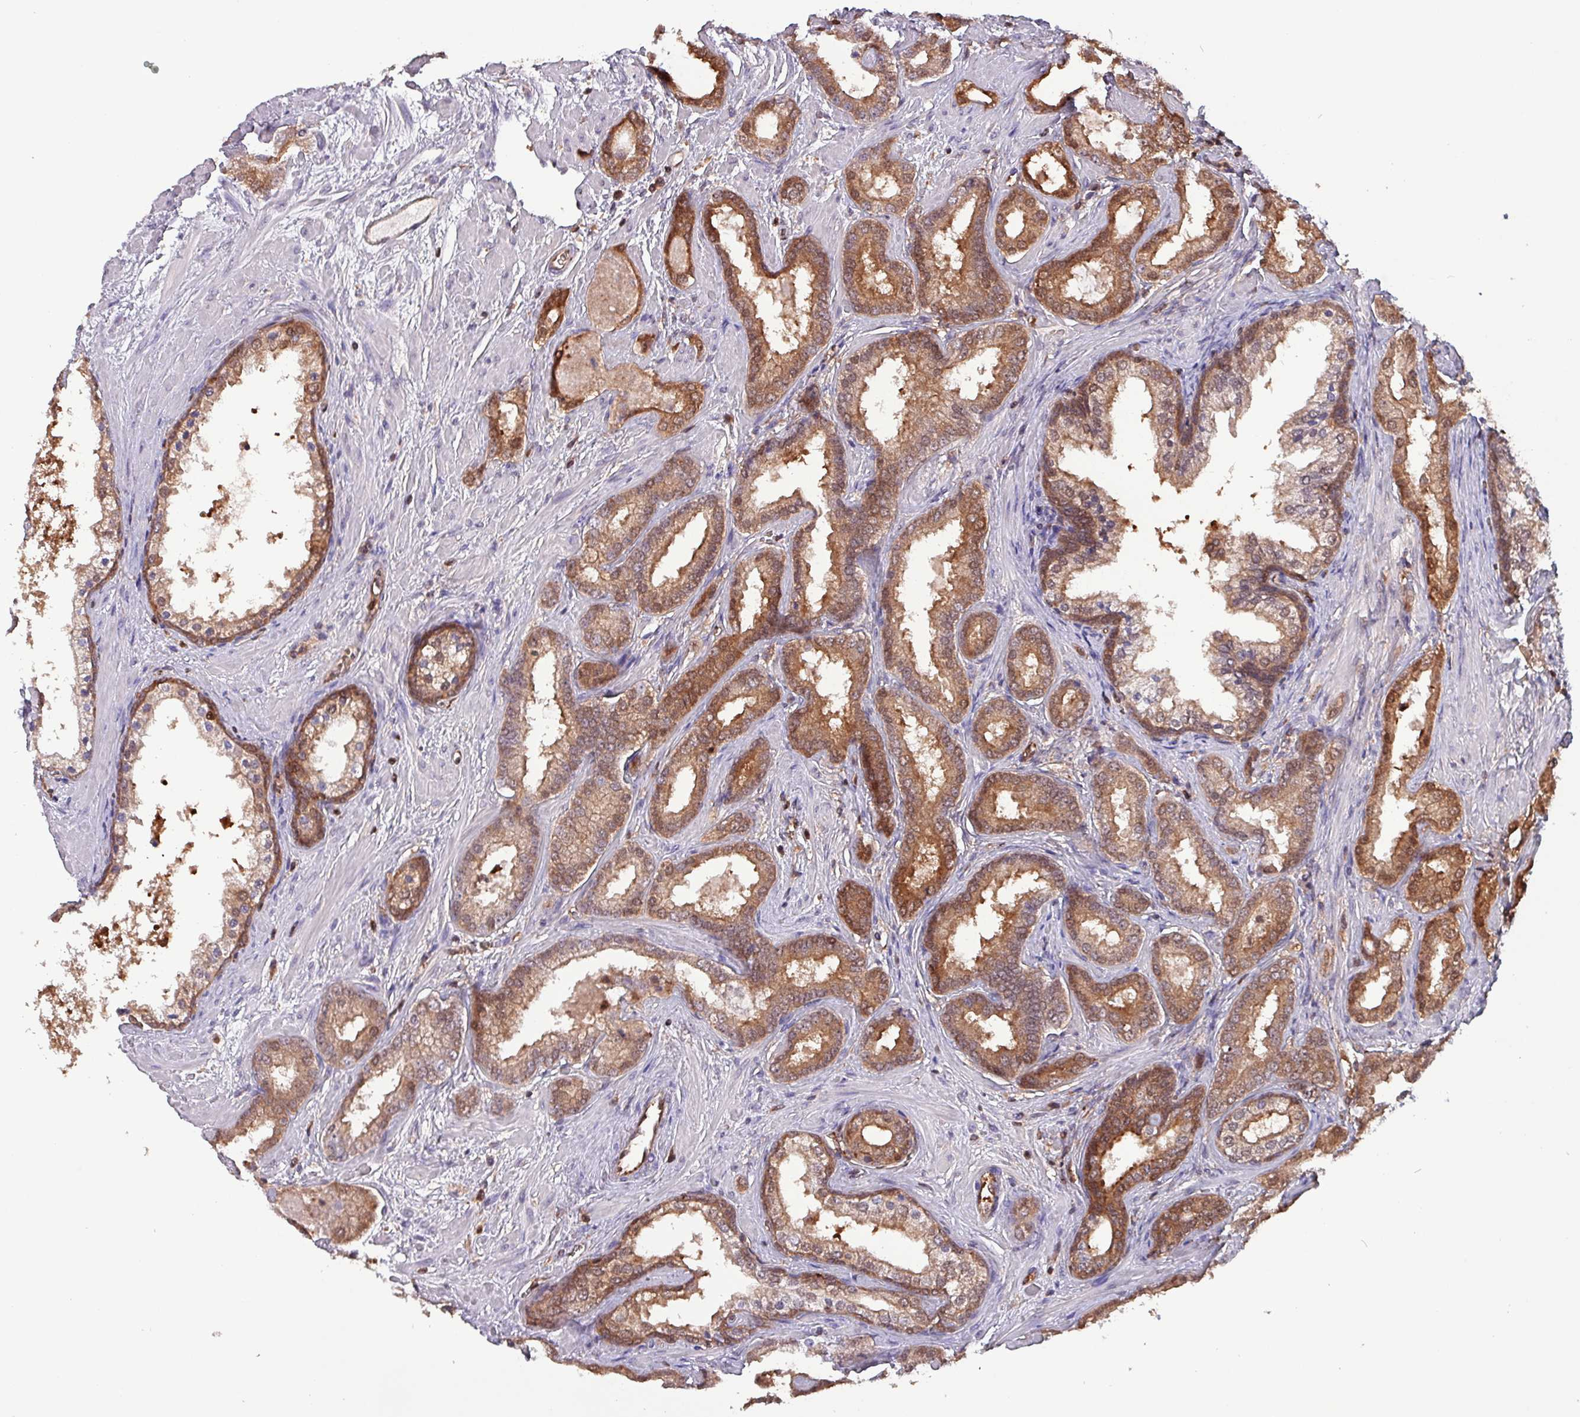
{"staining": {"intensity": "moderate", "quantity": ">75%", "location": "cytoplasmic/membranous"}, "tissue": "prostate cancer", "cell_type": "Tumor cells", "image_type": "cancer", "snomed": [{"axis": "morphology", "description": "Adenocarcinoma, High grade"}, {"axis": "topography", "description": "Prostate"}], "caption": "IHC image of prostate cancer (high-grade adenocarcinoma) stained for a protein (brown), which demonstrates medium levels of moderate cytoplasmic/membranous positivity in about >75% of tumor cells.", "gene": "PSMB8", "patient": {"sex": "male", "age": 64}}